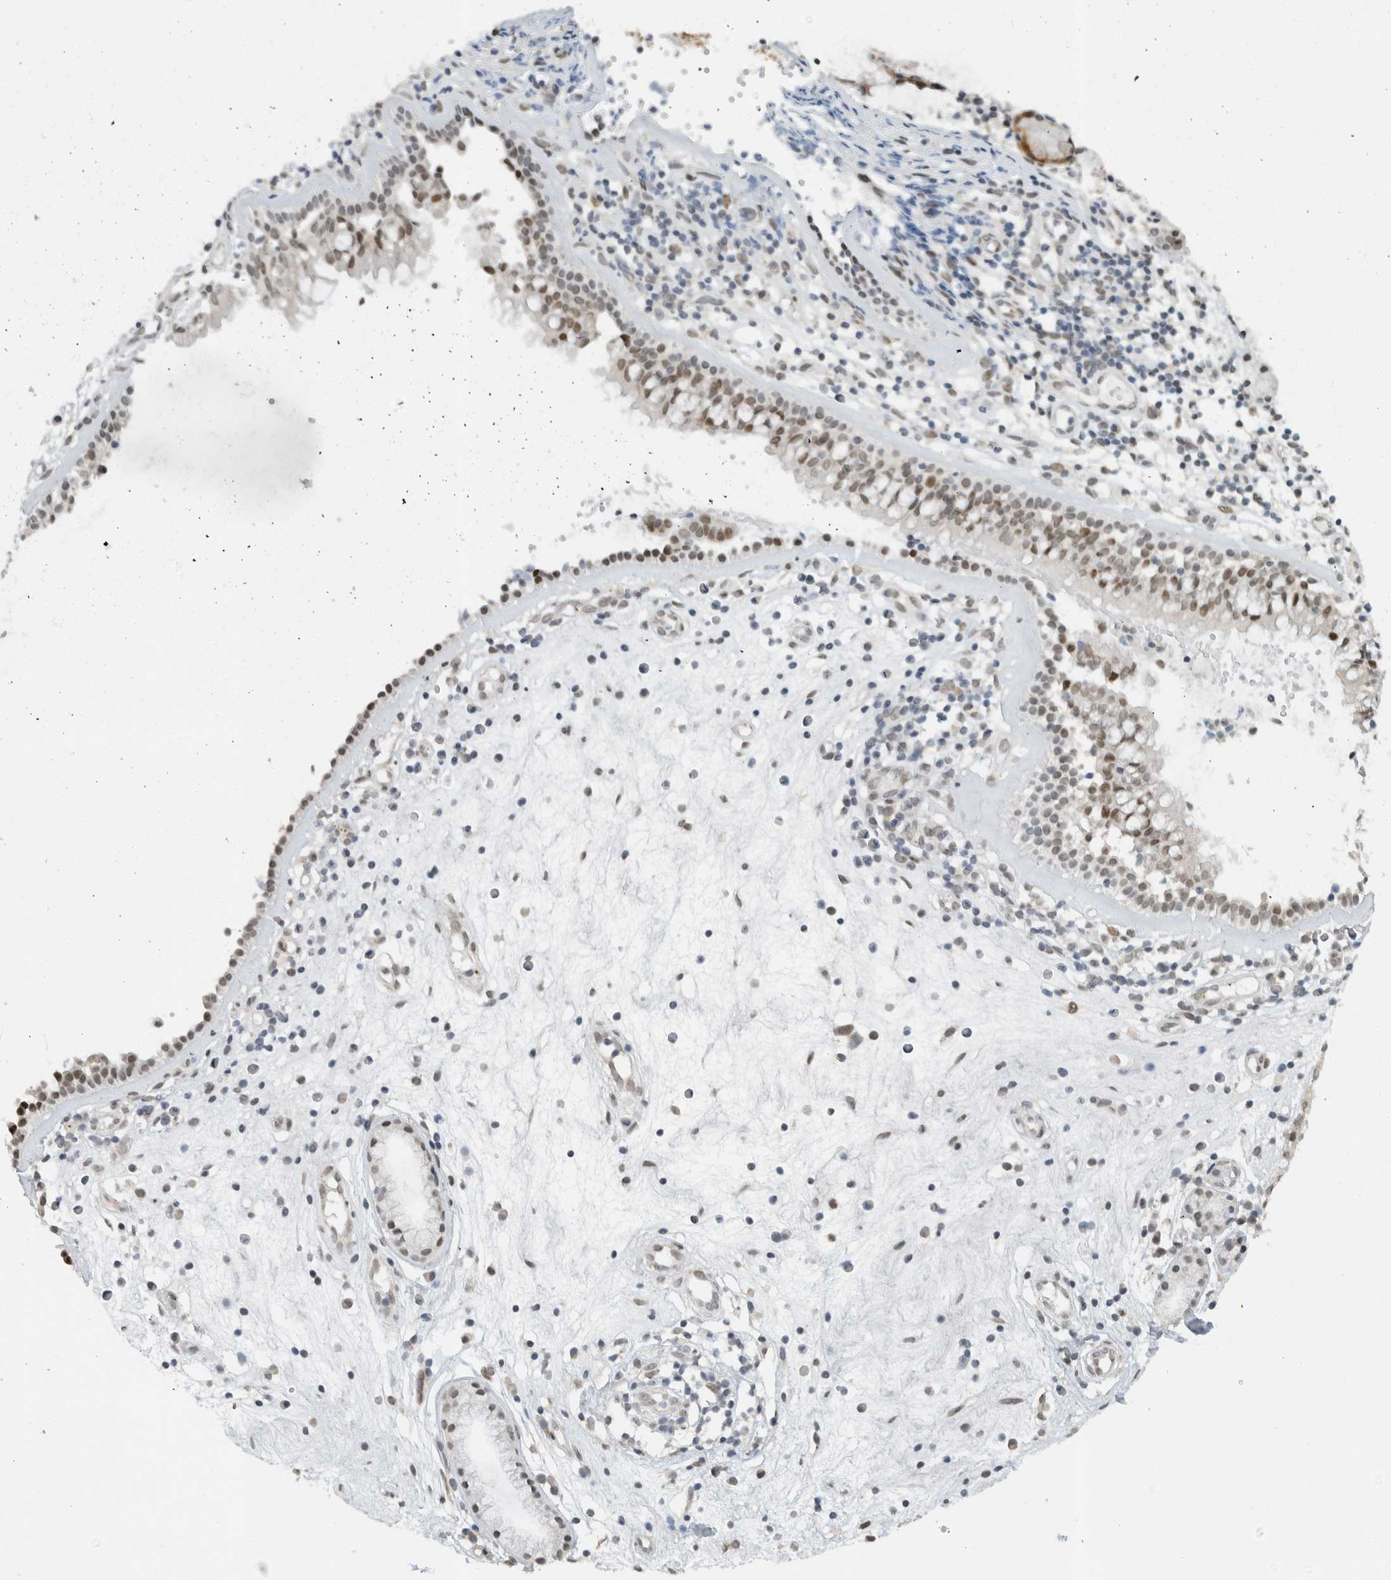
{"staining": {"intensity": "strong", "quantity": "25%-75%", "location": "nuclear"}, "tissue": "nasopharynx", "cell_type": "Respiratory epithelial cells", "image_type": "normal", "snomed": [{"axis": "morphology", "description": "Normal tissue, NOS"}, {"axis": "topography", "description": "Nasopharynx"}], "caption": "Immunohistochemistry histopathology image of unremarkable nasopharynx stained for a protein (brown), which shows high levels of strong nuclear expression in about 25%-75% of respiratory epithelial cells.", "gene": "HNRNPR", "patient": {"sex": "female", "age": 39}}